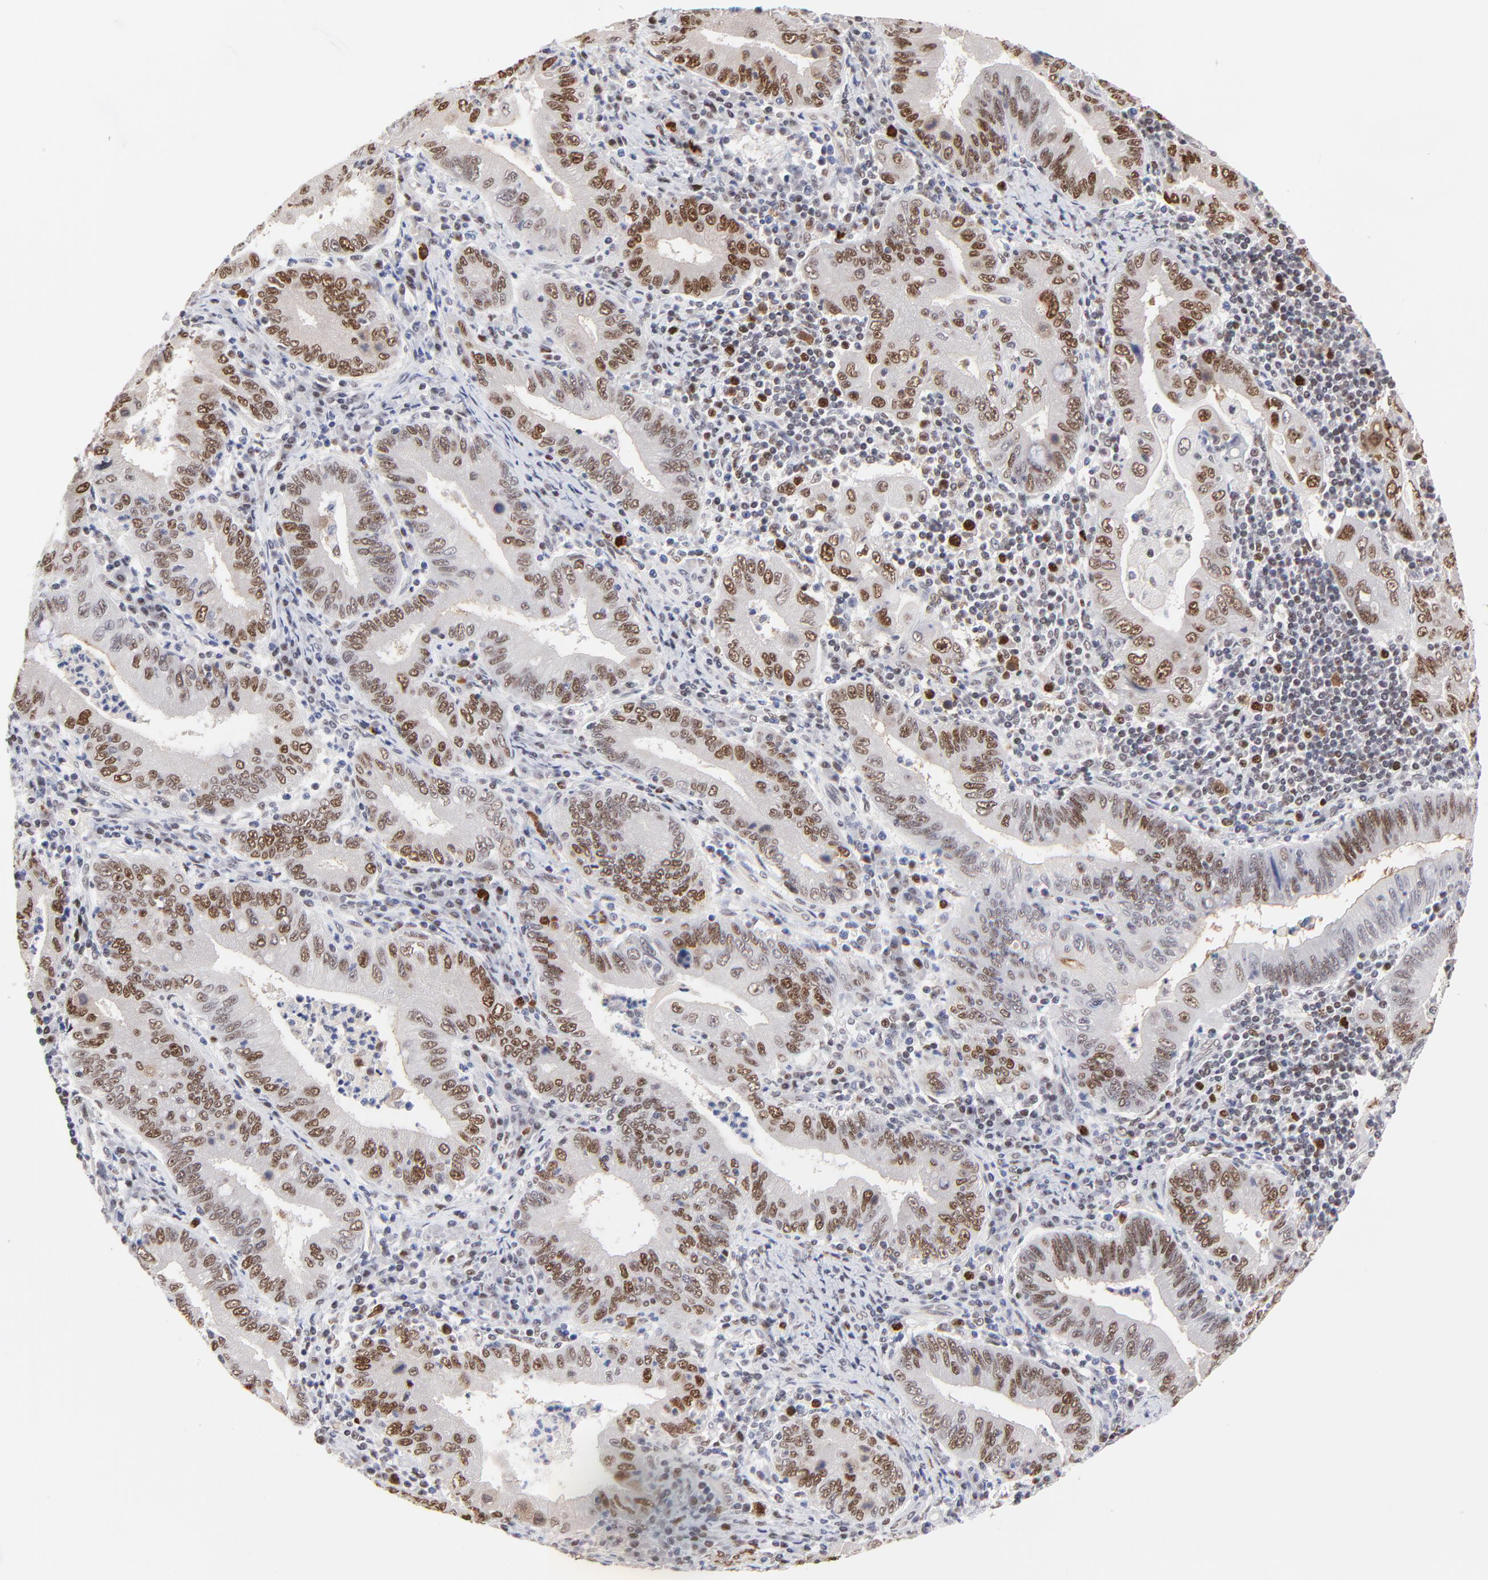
{"staining": {"intensity": "moderate", "quantity": ">75%", "location": "nuclear"}, "tissue": "stomach cancer", "cell_type": "Tumor cells", "image_type": "cancer", "snomed": [{"axis": "morphology", "description": "Normal tissue, NOS"}, {"axis": "morphology", "description": "Adenocarcinoma, NOS"}, {"axis": "topography", "description": "Esophagus"}, {"axis": "topography", "description": "Stomach, upper"}, {"axis": "topography", "description": "Peripheral nerve tissue"}], "caption": "A brown stain highlights moderate nuclear expression of a protein in stomach cancer tumor cells.", "gene": "OGFOD1", "patient": {"sex": "male", "age": 62}}